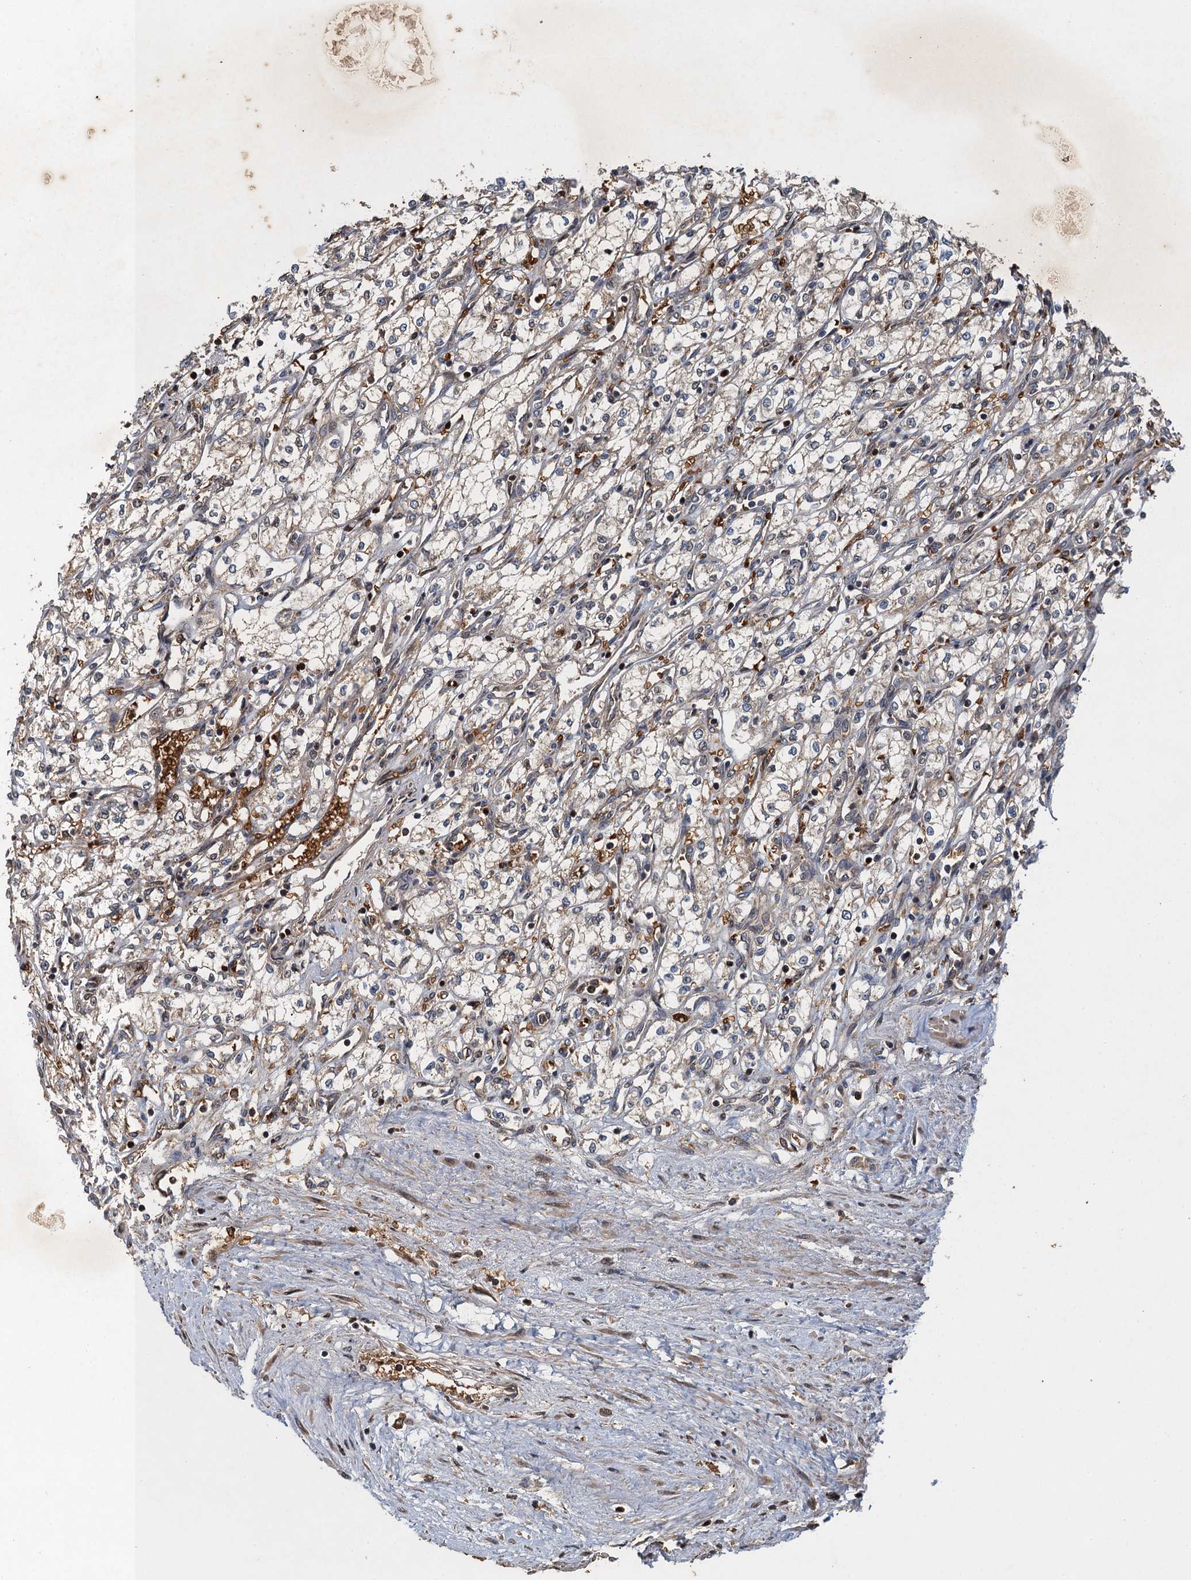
{"staining": {"intensity": "negative", "quantity": "none", "location": "none"}, "tissue": "renal cancer", "cell_type": "Tumor cells", "image_type": "cancer", "snomed": [{"axis": "morphology", "description": "Adenocarcinoma, NOS"}, {"axis": "topography", "description": "Kidney"}], "caption": "IHC micrograph of renal cancer stained for a protein (brown), which reveals no staining in tumor cells.", "gene": "SNX32", "patient": {"sex": "male", "age": 59}}